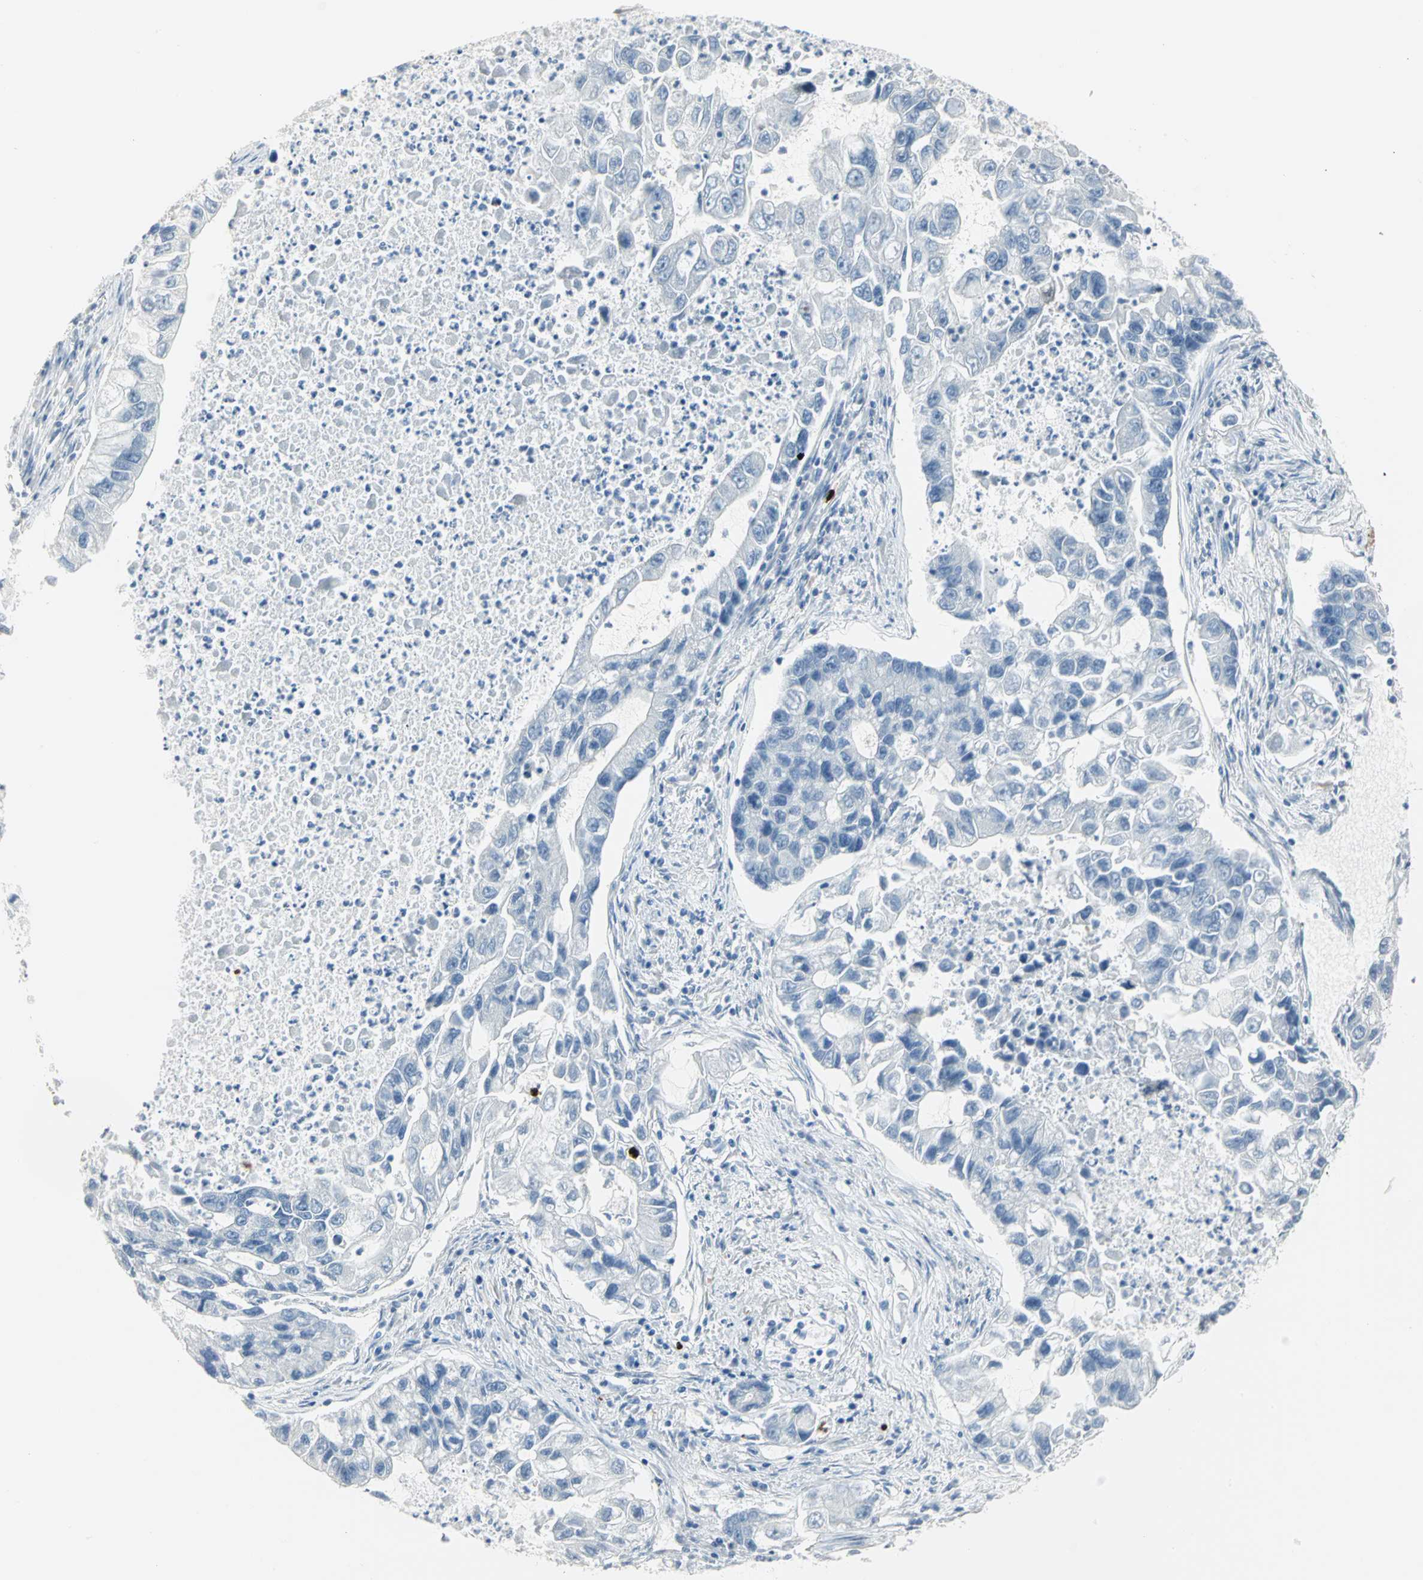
{"staining": {"intensity": "negative", "quantity": "none", "location": "none"}, "tissue": "lung cancer", "cell_type": "Tumor cells", "image_type": "cancer", "snomed": [{"axis": "morphology", "description": "Adenocarcinoma, NOS"}, {"axis": "topography", "description": "Lung"}], "caption": "The IHC photomicrograph has no significant positivity in tumor cells of adenocarcinoma (lung) tissue.", "gene": "ALOX15", "patient": {"sex": "female", "age": 51}}